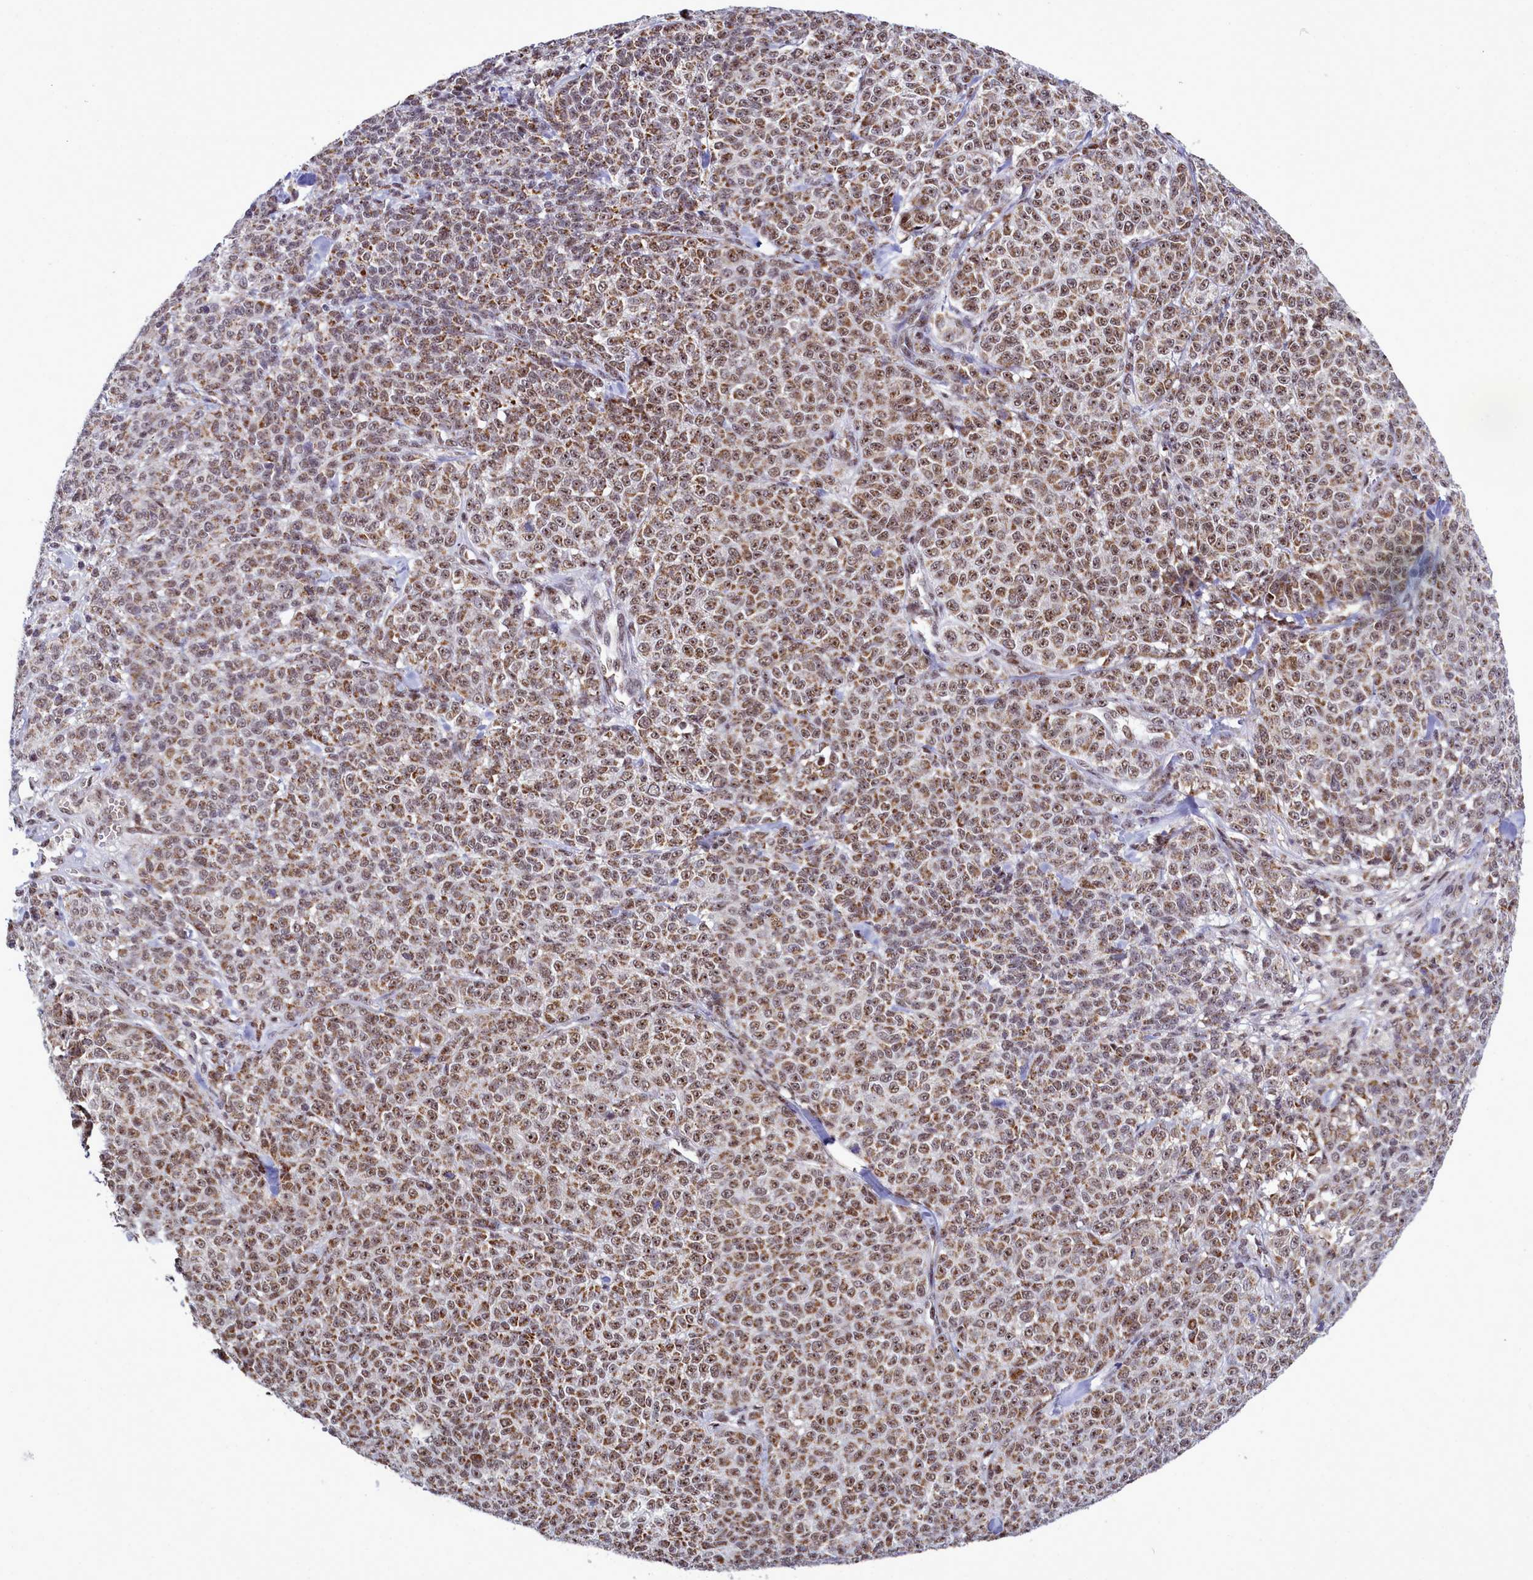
{"staining": {"intensity": "moderate", "quantity": ">75%", "location": "cytoplasmic/membranous,nuclear"}, "tissue": "melanoma", "cell_type": "Tumor cells", "image_type": "cancer", "snomed": [{"axis": "morphology", "description": "Normal tissue, NOS"}, {"axis": "morphology", "description": "Malignant melanoma, NOS"}, {"axis": "topography", "description": "Skin"}], "caption": "Human melanoma stained for a protein (brown) reveals moderate cytoplasmic/membranous and nuclear positive expression in approximately >75% of tumor cells.", "gene": "POM121L2", "patient": {"sex": "female", "age": 34}}